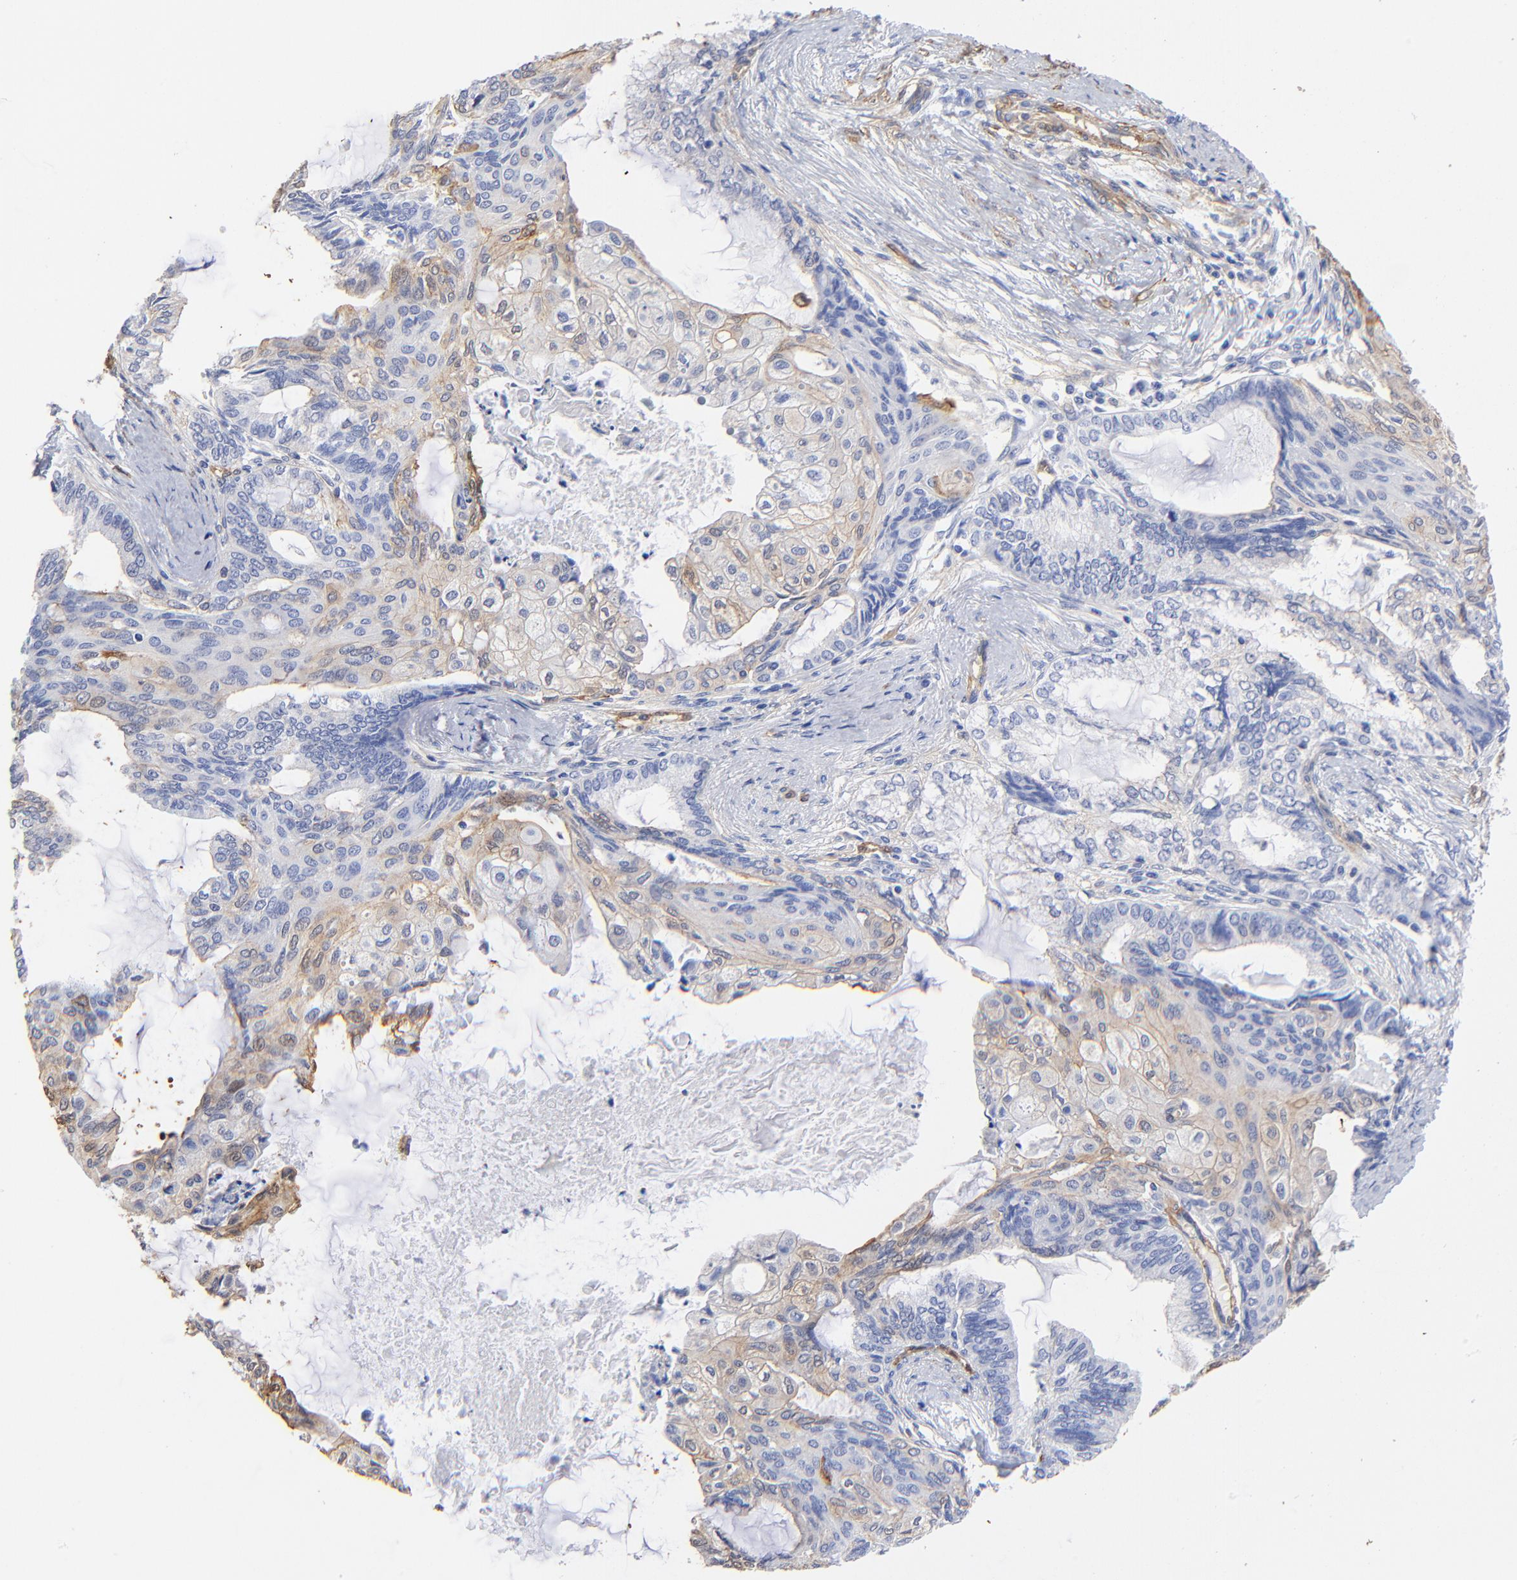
{"staining": {"intensity": "weak", "quantity": "<25%", "location": "cytoplasmic/membranous"}, "tissue": "endometrial cancer", "cell_type": "Tumor cells", "image_type": "cancer", "snomed": [{"axis": "morphology", "description": "Adenocarcinoma, NOS"}, {"axis": "topography", "description": "Endometrium"}], "caption": "DAB (3,3'-diaminobenzidine) immunohistochemical staining of human adenocarcinoma (endometrial) demonstrates no significant staining in tumor cells. (Brightfield microscopy of DAB (3,3'-diaminobenzidine) immunohistochemistry (IHC) at high magnification).", "gene": "TAGLN2", "patient": {"sex": "female", "age": 79}}